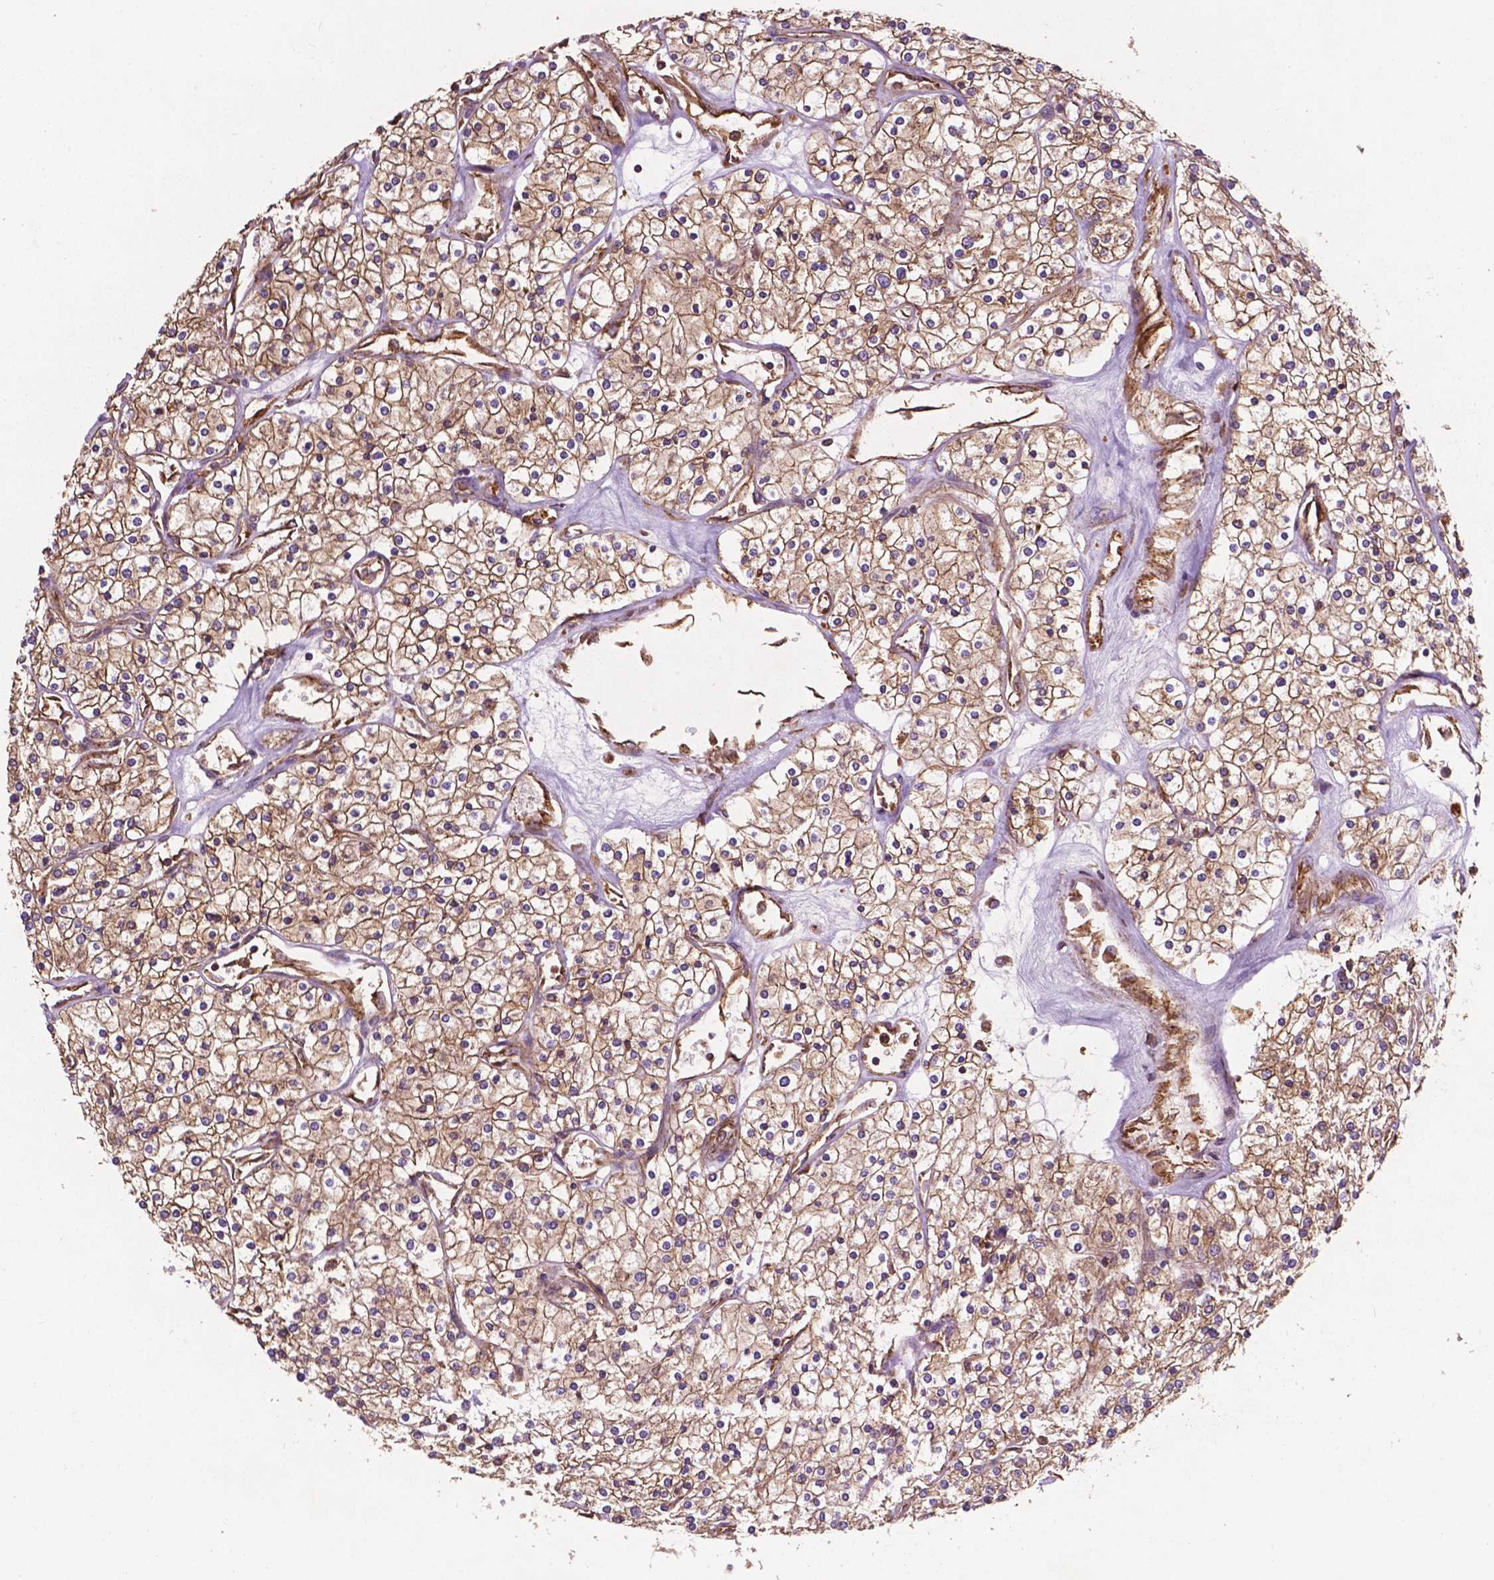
{"staining": {"intensity": "moderate", "quantity": ">75%", "location": "cytoplasmic/membranous"}, "tissue": "renal cancer", "cell_type": "Tumor cells", "image_type": "cancer", "snomed": [{"axis": "morphology", "description": "Adenocarcinoma, NOS"}, {"axis": "topography", "description": "Kidney"}], "caption": "An immunohistochemistry micrograph of tumor tissue is shown. Protein staining in brown labels moderate cytoplasmic/membranous positivity in renal cancer (adenocarcinoma) within tumor cells.", "gene": "CCDC71L", "patient": {"sex": "male", "age": 80}}